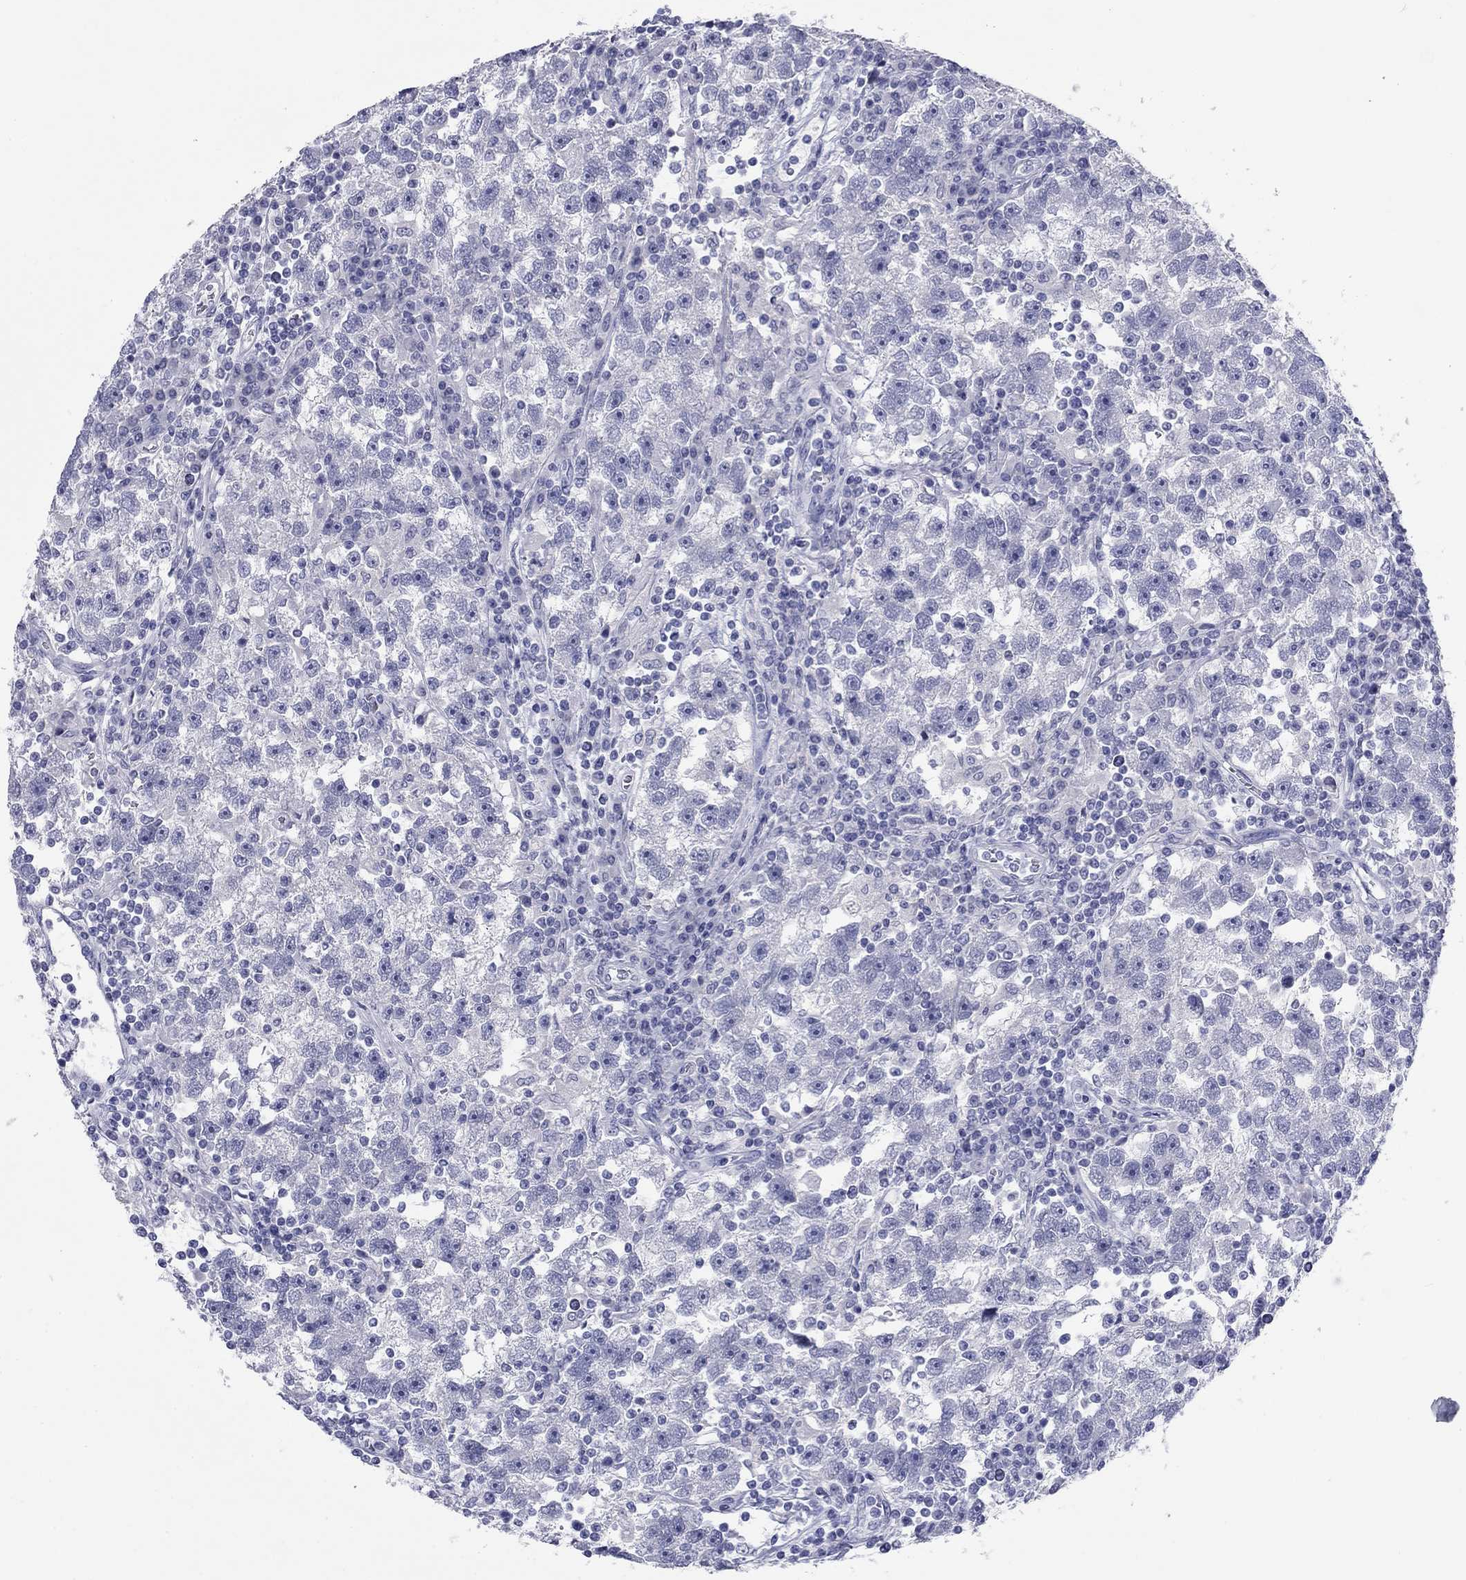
{"staining": {"intensity": "negative", "quantity": "none", "location": "none"}, "tissue": "testis cancer", "cell_type": "Tumor cells", "image_type": "cancer", "snomed": [{"axis": "morphology", "description": "Seminoma, NOS"}, {"axis": "topography", "description": "Testis"}], "caption": "This image is of seminoma (testis) stained with immunohistochemistry to label a protein in brown with the nuclei are counter-stained blue. There is no positivity in tumor cells.", "gene": "NPPA", "patient": {"sex": "male", "age": 47}}